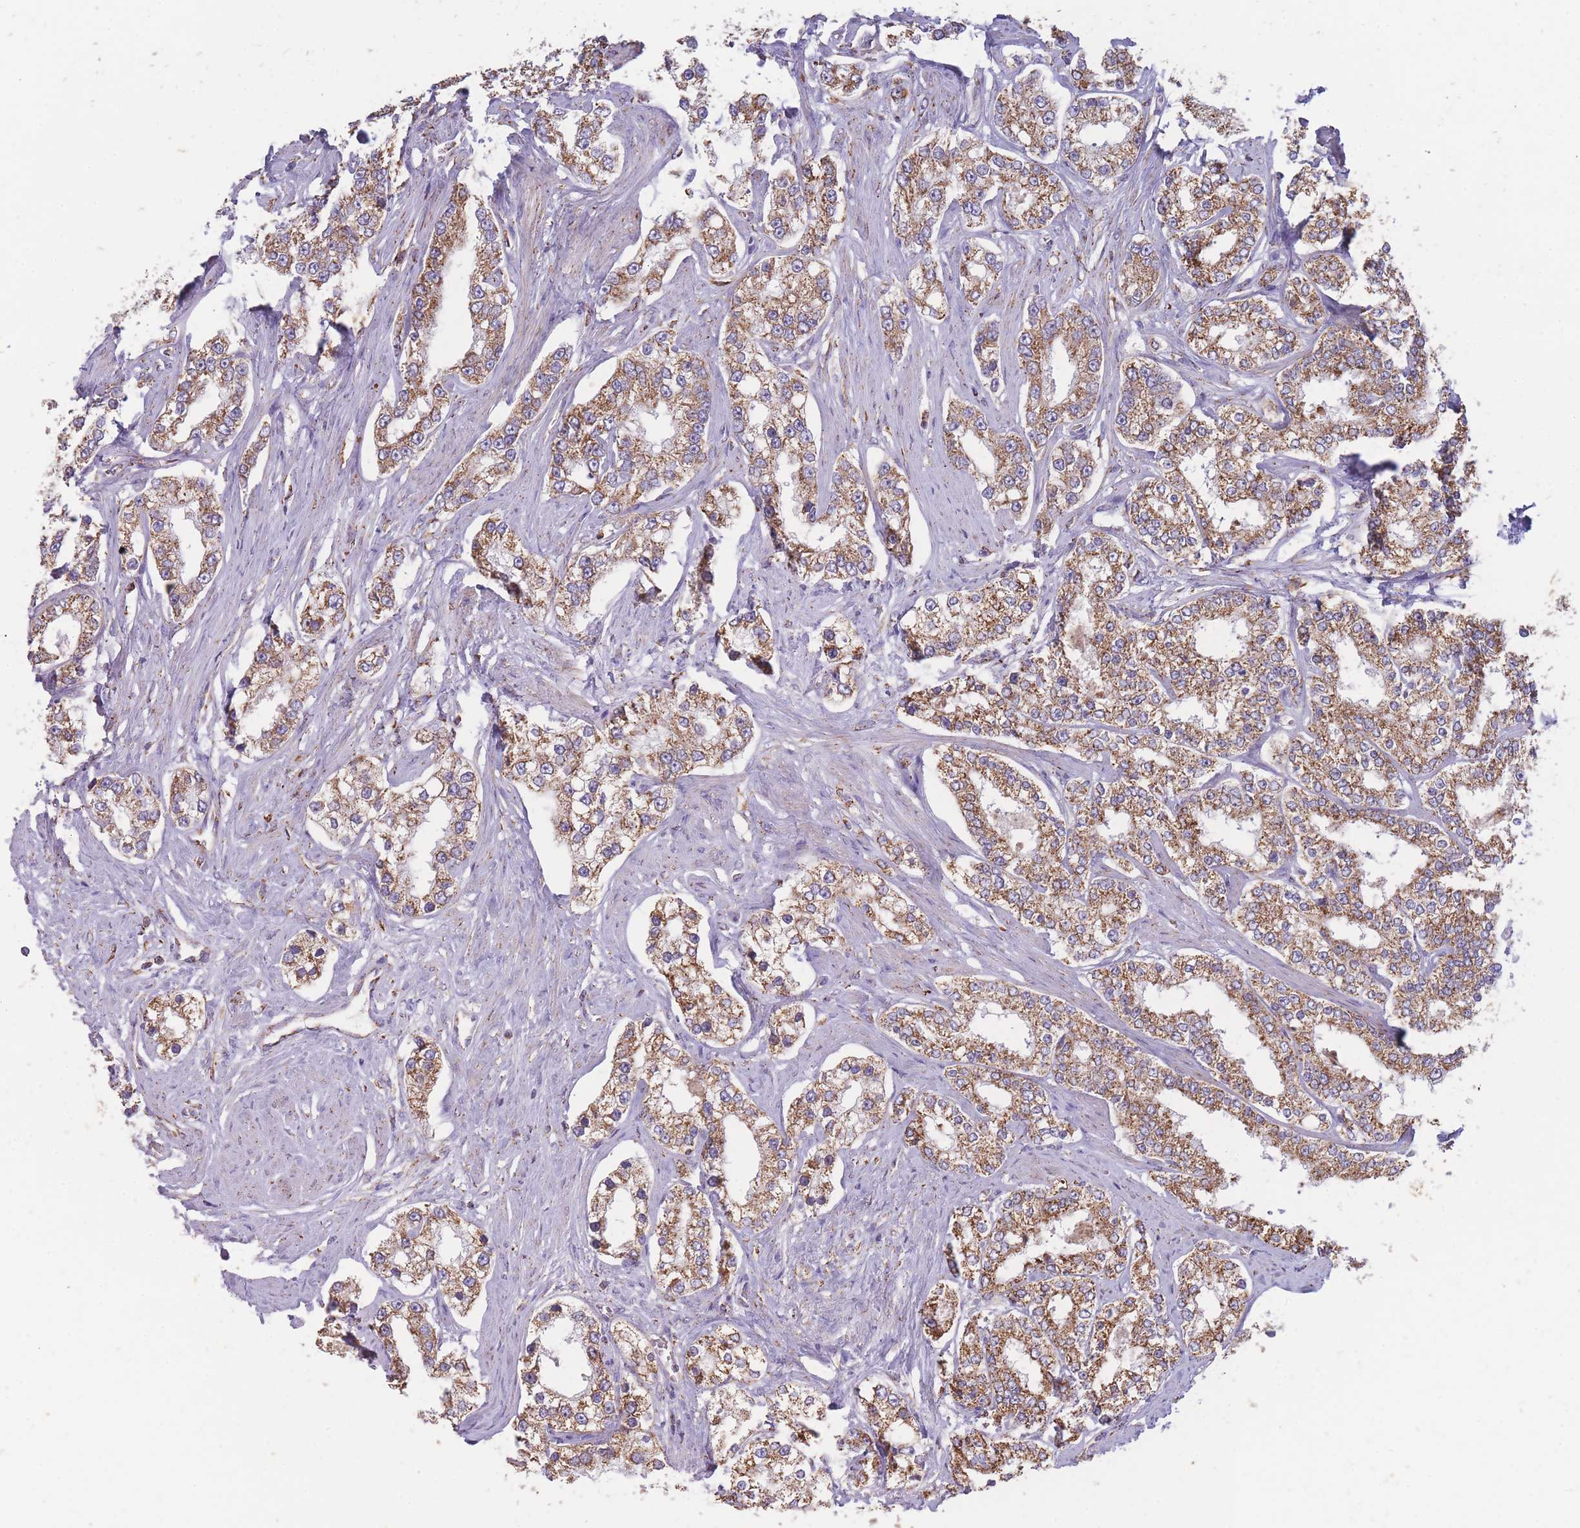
{"staining": {"intensity": "moderate", "quantity": ">75%", "location": "cytoplasmic/membranous"}, "tissue": "prostate cancer", "cell_type": "Tumor cells", "image_type": "cancer", "snomed": [{"axis": "morphology", "description": "Normal tissue, NOS"}, {"axis": "morphology", "description": "Adenocarcinoma, High grade"}, {"axis": "topography", "description": "Prostate"}], "caption": "Immunohistochemical staining of human high-grade adenocarcinoma (prostate) reveals medium levels of moderate cytoplasmic/membranous protein staining in approximately >75% of tumor cells.", "gene": "MRPL17", "patient": {"sex": "male", "age": 83}}